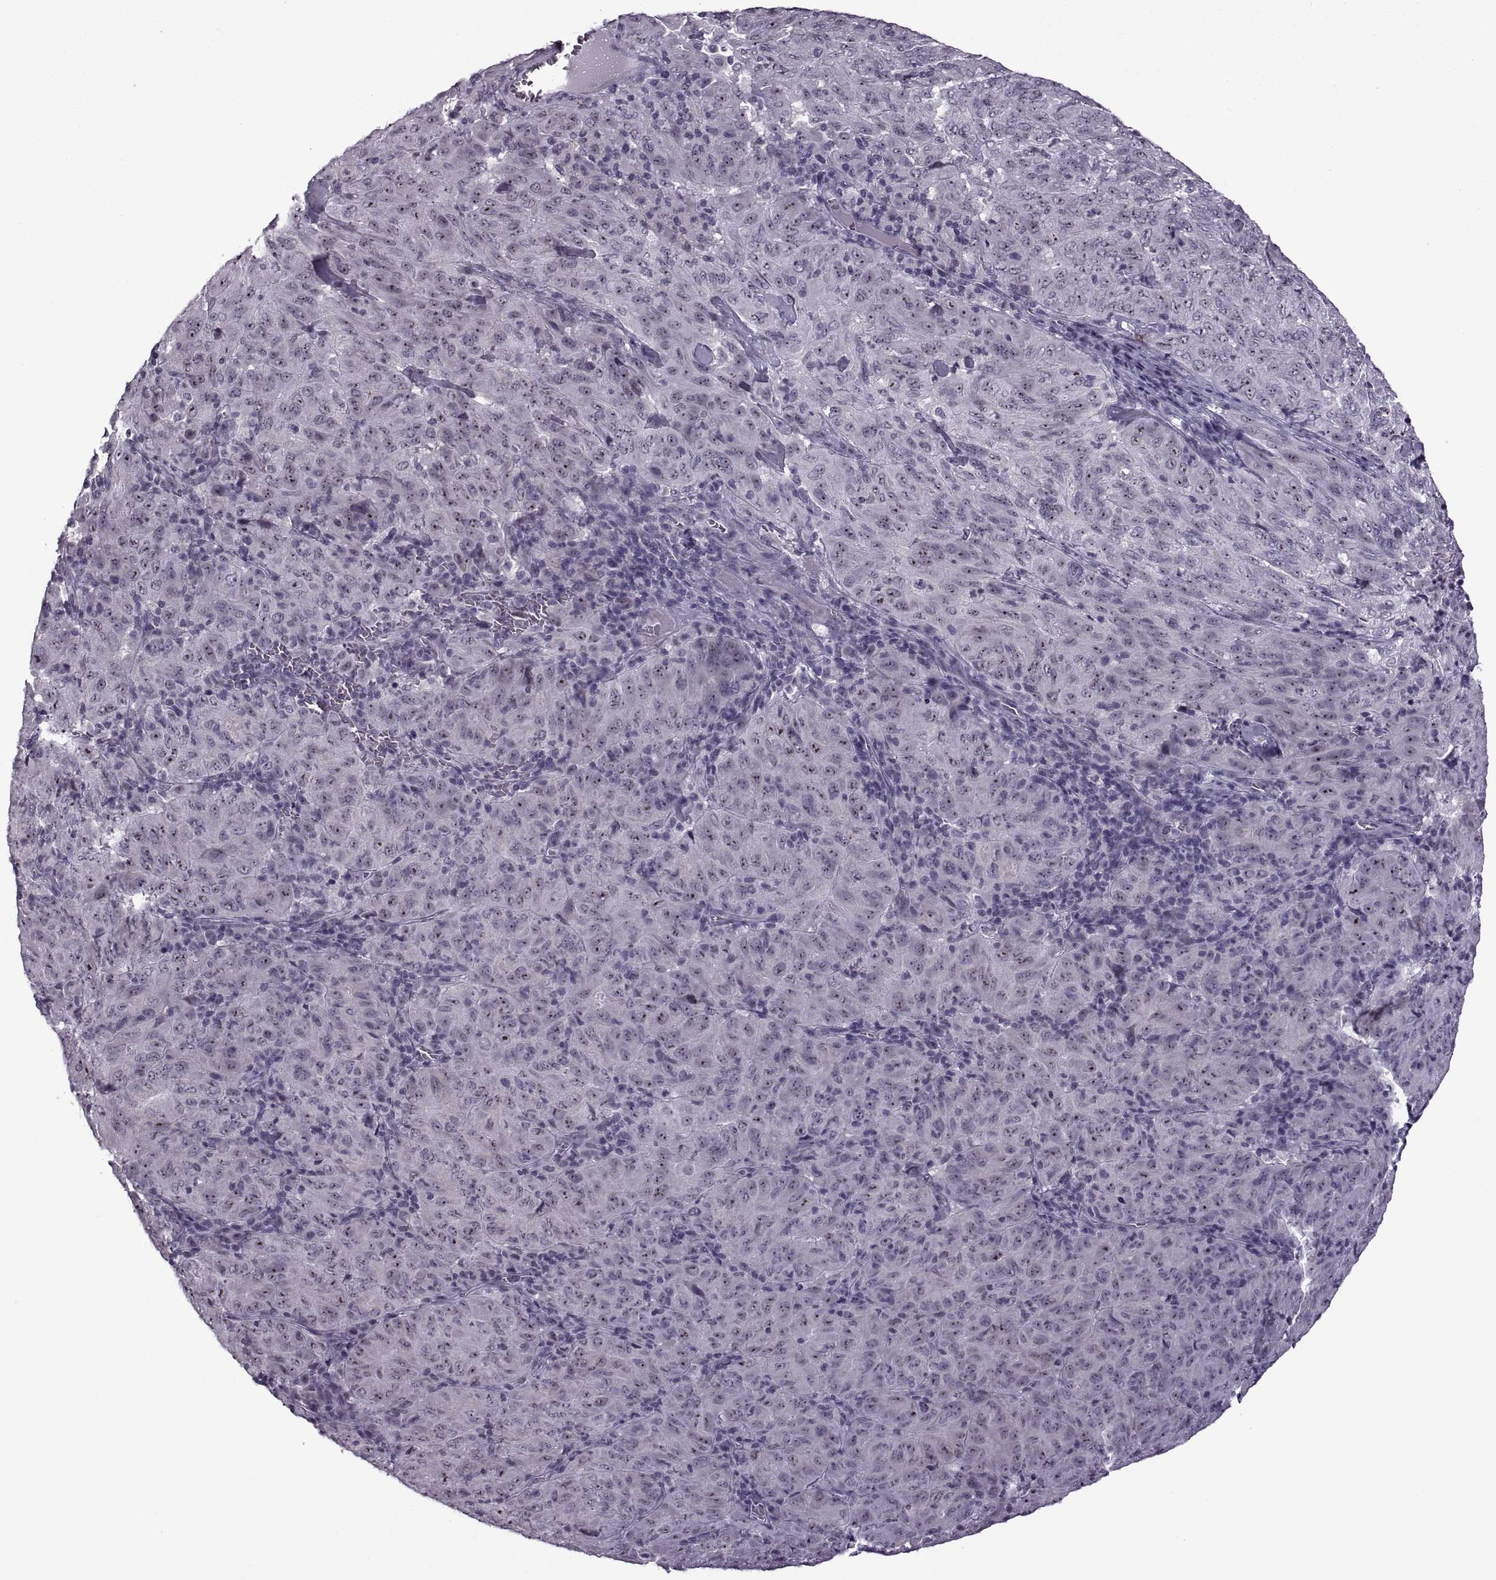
{"staining": {"intensity": "moderate", "quantity": ">75%", "location": "nuclear"}, "tissue": "pancreatic cancer", "cell_type": "Tumor cells", "image_type": "cancer", "snomed": [{"axis": "morphology", "description": "Adenocarcinoma, NOS"}, {"axis": "topography", "description": "Pancreas"}], "caption": "Immunohistochemical staining of pancreatic adenocarcinoma exhibits medium levels of moderate nuclear protein positivity in about >75% of tumor cells.", "gene": "SINHCAF", "patient": {"sex": "male", "age": 63}}